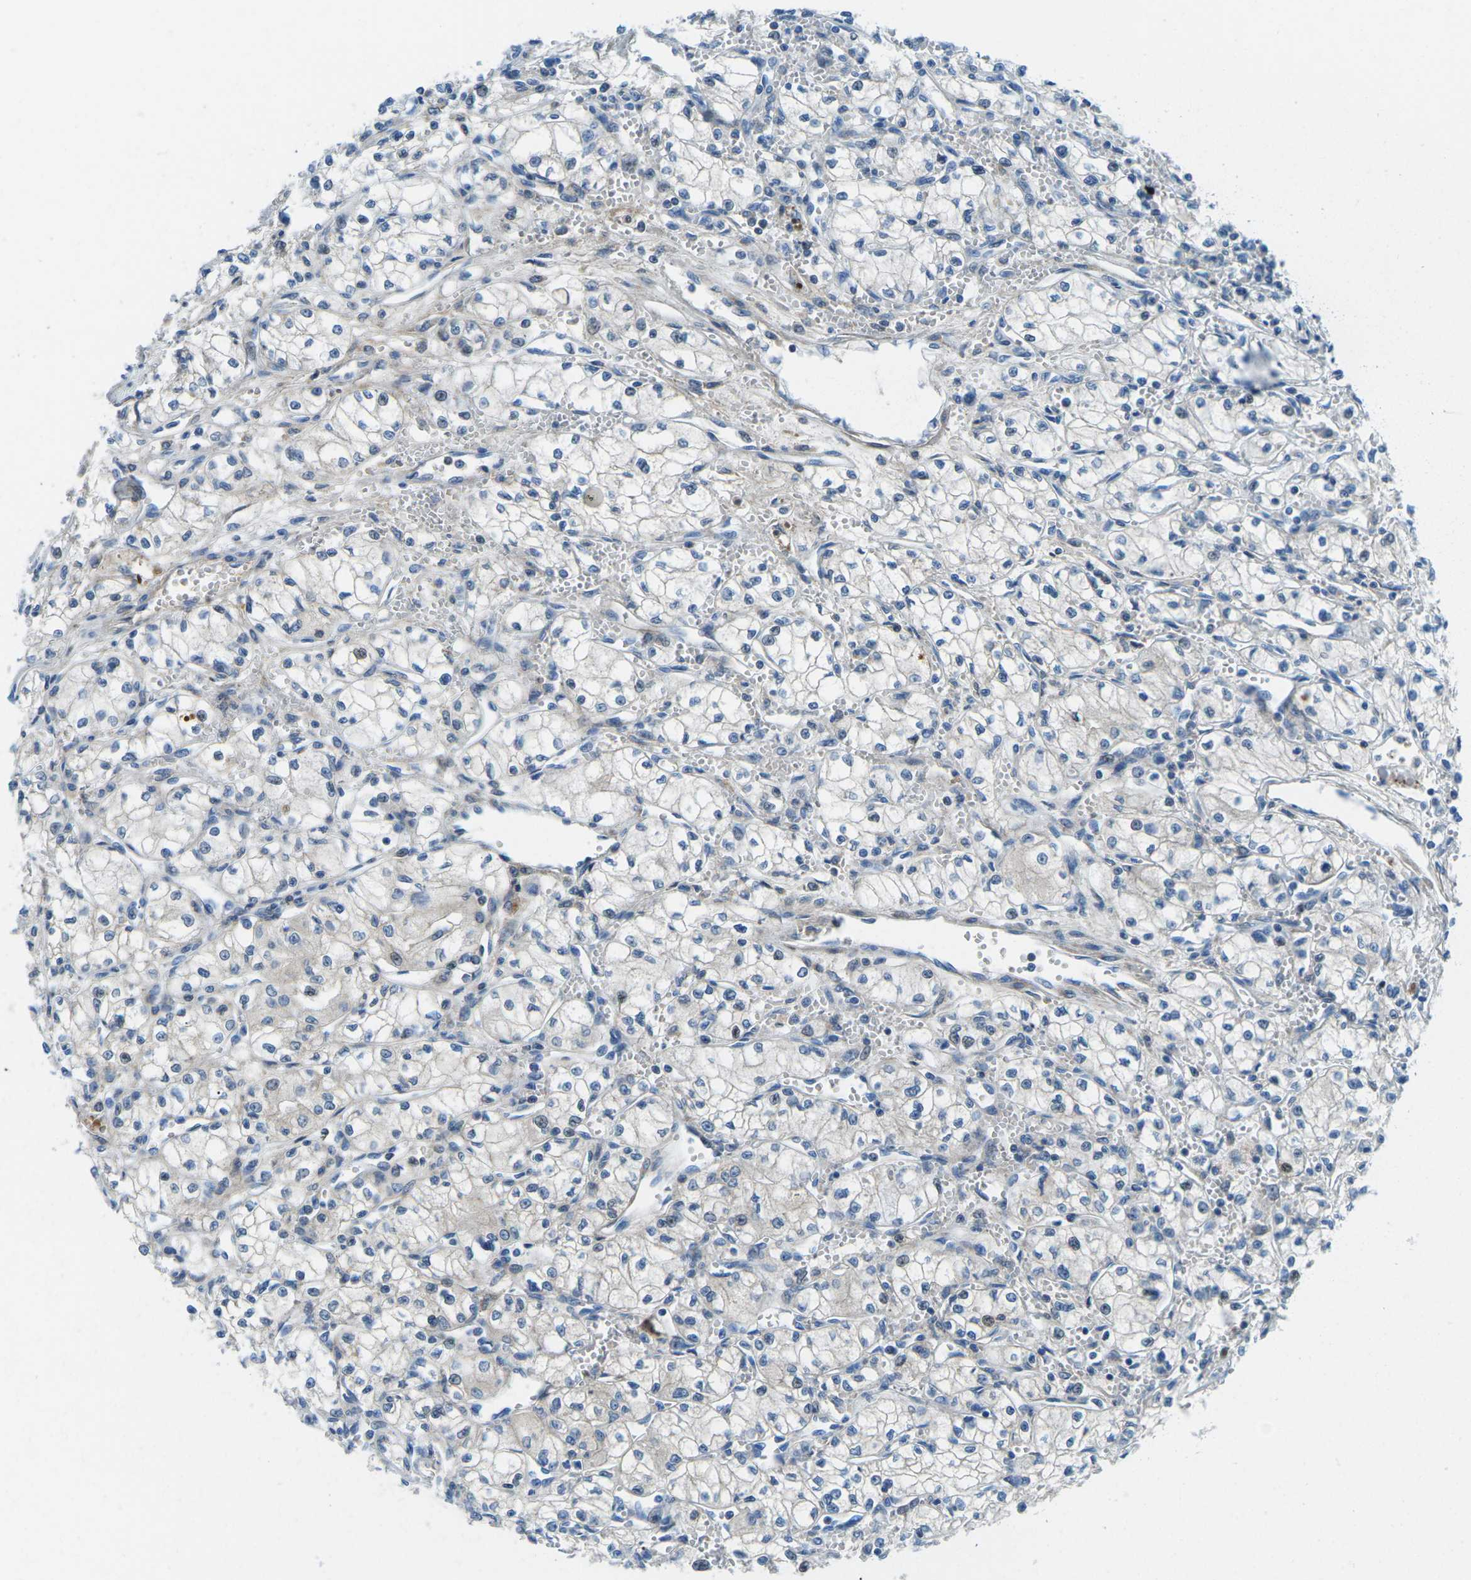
{"staining": {"intensity": "negative", "quantity": "none", "location": "none"}, "tissue": "renal cancer", "cell_type": "Tumor cells", "image_type": "cancer", "snomed": [{"axis": "morphology", "description": "Normal tissue, NOS"}, {"axis": "morphology", "description": "Adenocarcinoma, NOS"}, {"axis": "topography", "description": "Kidney"}], "caption": "This is an immunohistochemistry (IHC) histopathology image of human adenocarcinoma (renal). There is no positivity in tumor cells.", "gene": "CFB", "patient": {"sex": "male", "age": 59}}